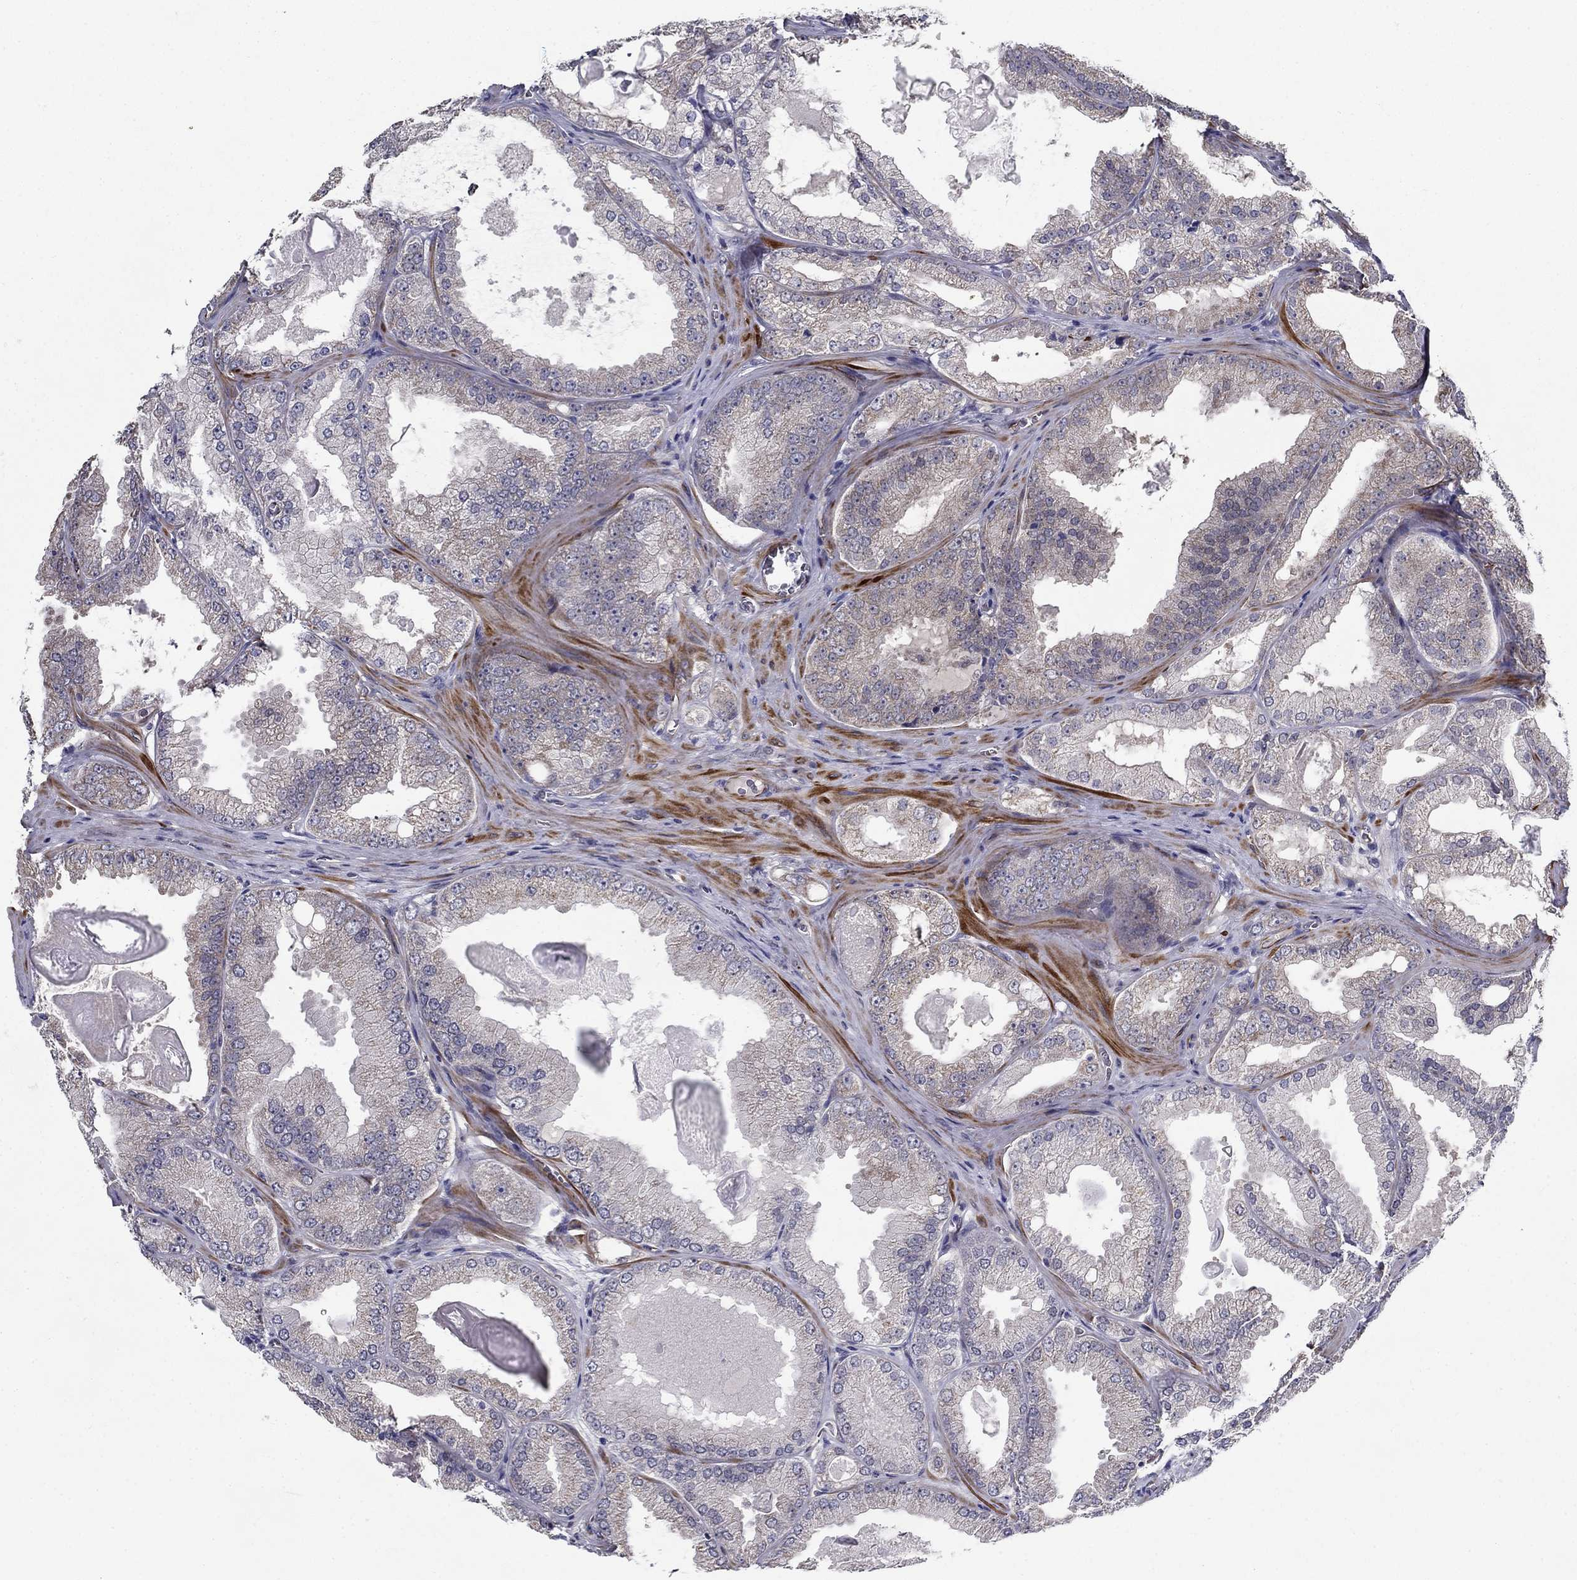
{"staining": {"intensity": "negative", "quantity": "none", "location": "none"}, "tissue": "prostate cancer", "cell_type": "Tumor cells", "image_type": "cancer", "snomed": [{"axis": "morphology", "description": "Adenocarcinoma, Low grade"}, {"axis": "topography", "description": "Prostate"}], "caption": "Prostate cancer was stained to show a protein in brown. There is no significant positivity in tumor cells.", "gene": "LACTB2", "patient": {"sex": "male", "age": 72}}